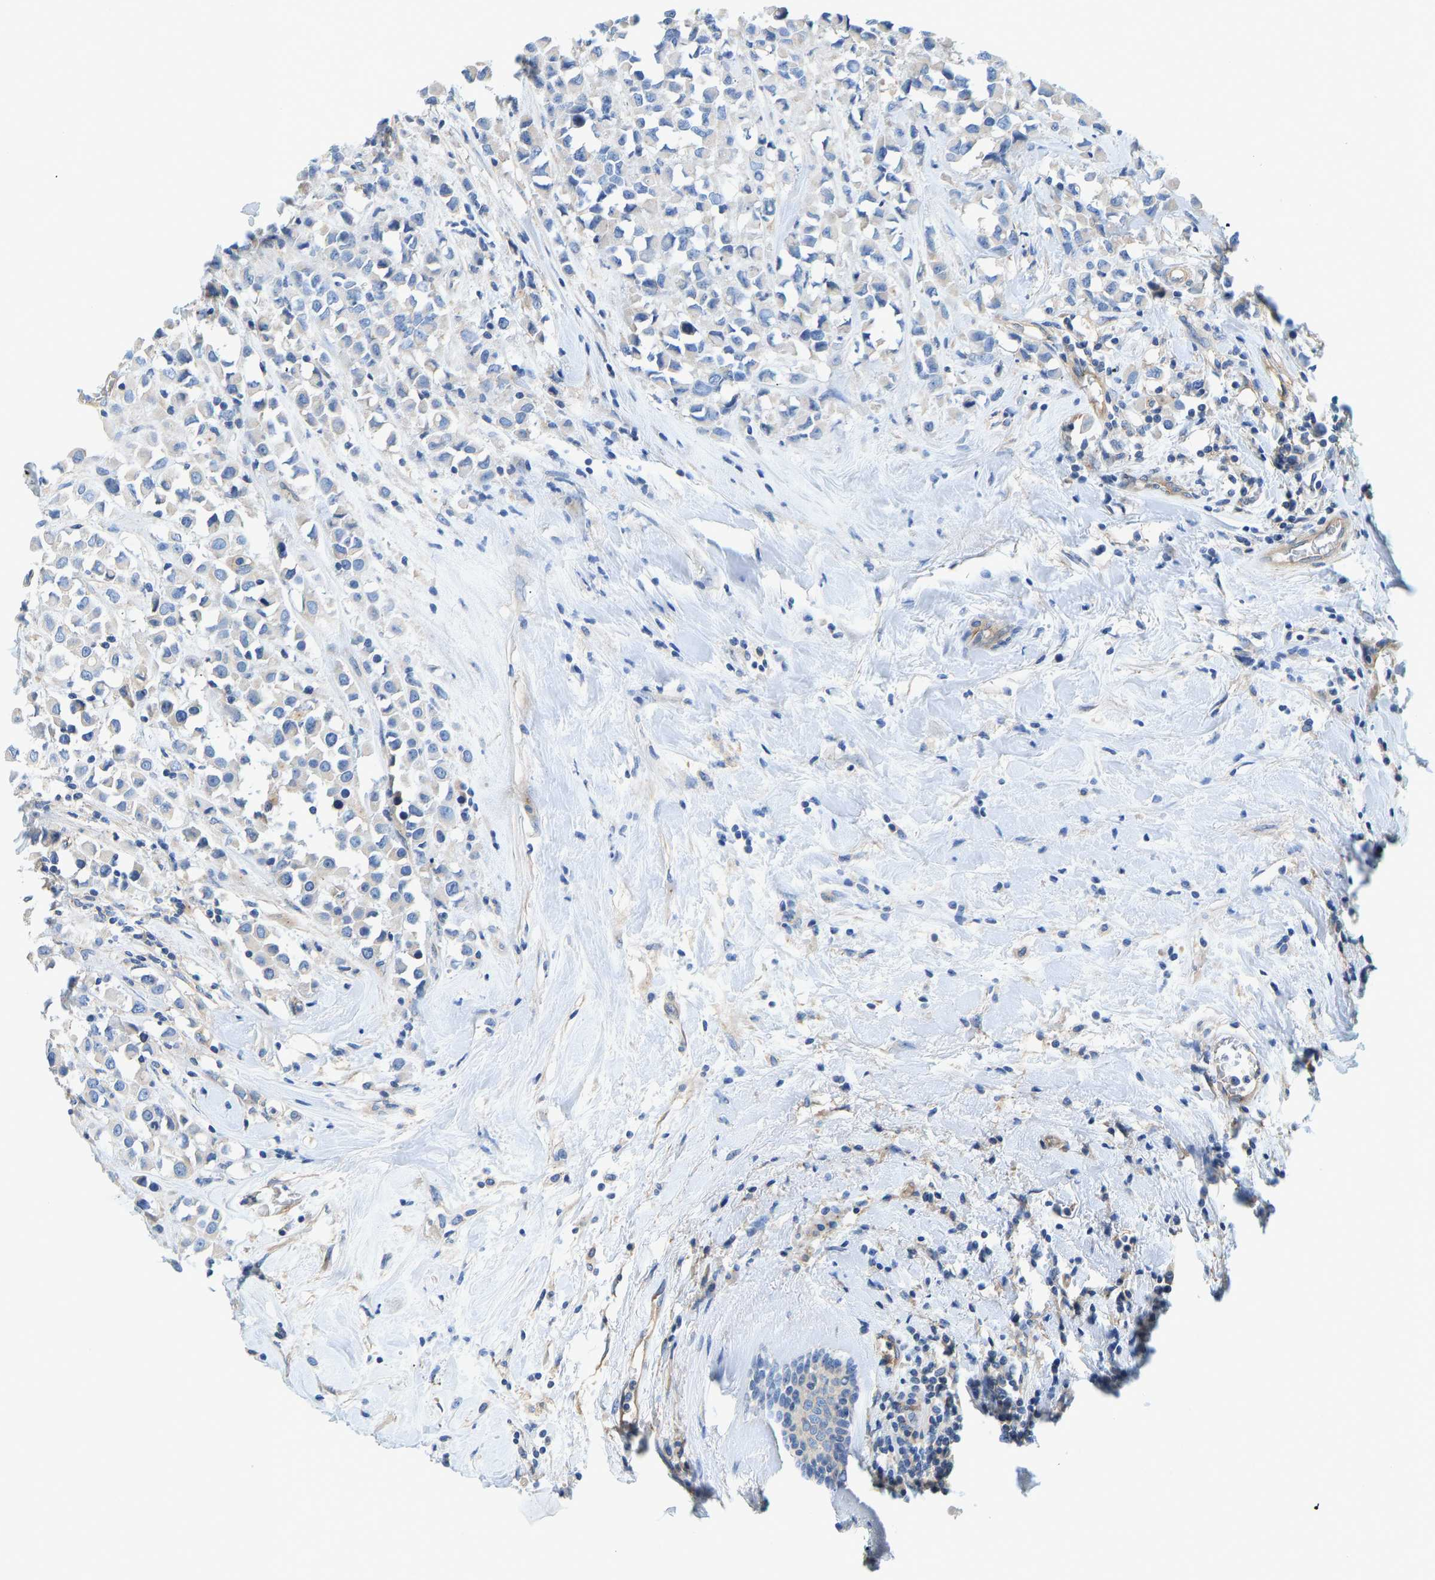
{"staining": {"intensity": "negative", "quantity": "none", "location": "none"}, "tissue": "breast cancer", "cell_type": "Tumor cells", "image_type": "cancer", "snomed": [{"axis": "morphology", "description": "Duct carcinoma"}, {"axis": "topography", "description": "Breast"}], "caption": "This is a histopathology image of immunohistochemistry (IHC) staining of breast cancer (invasive ductal carcinoma), which shows no expression in tumor cells.", "gene": "CHAD", "patient": {"sex": "female", "age": 61}}